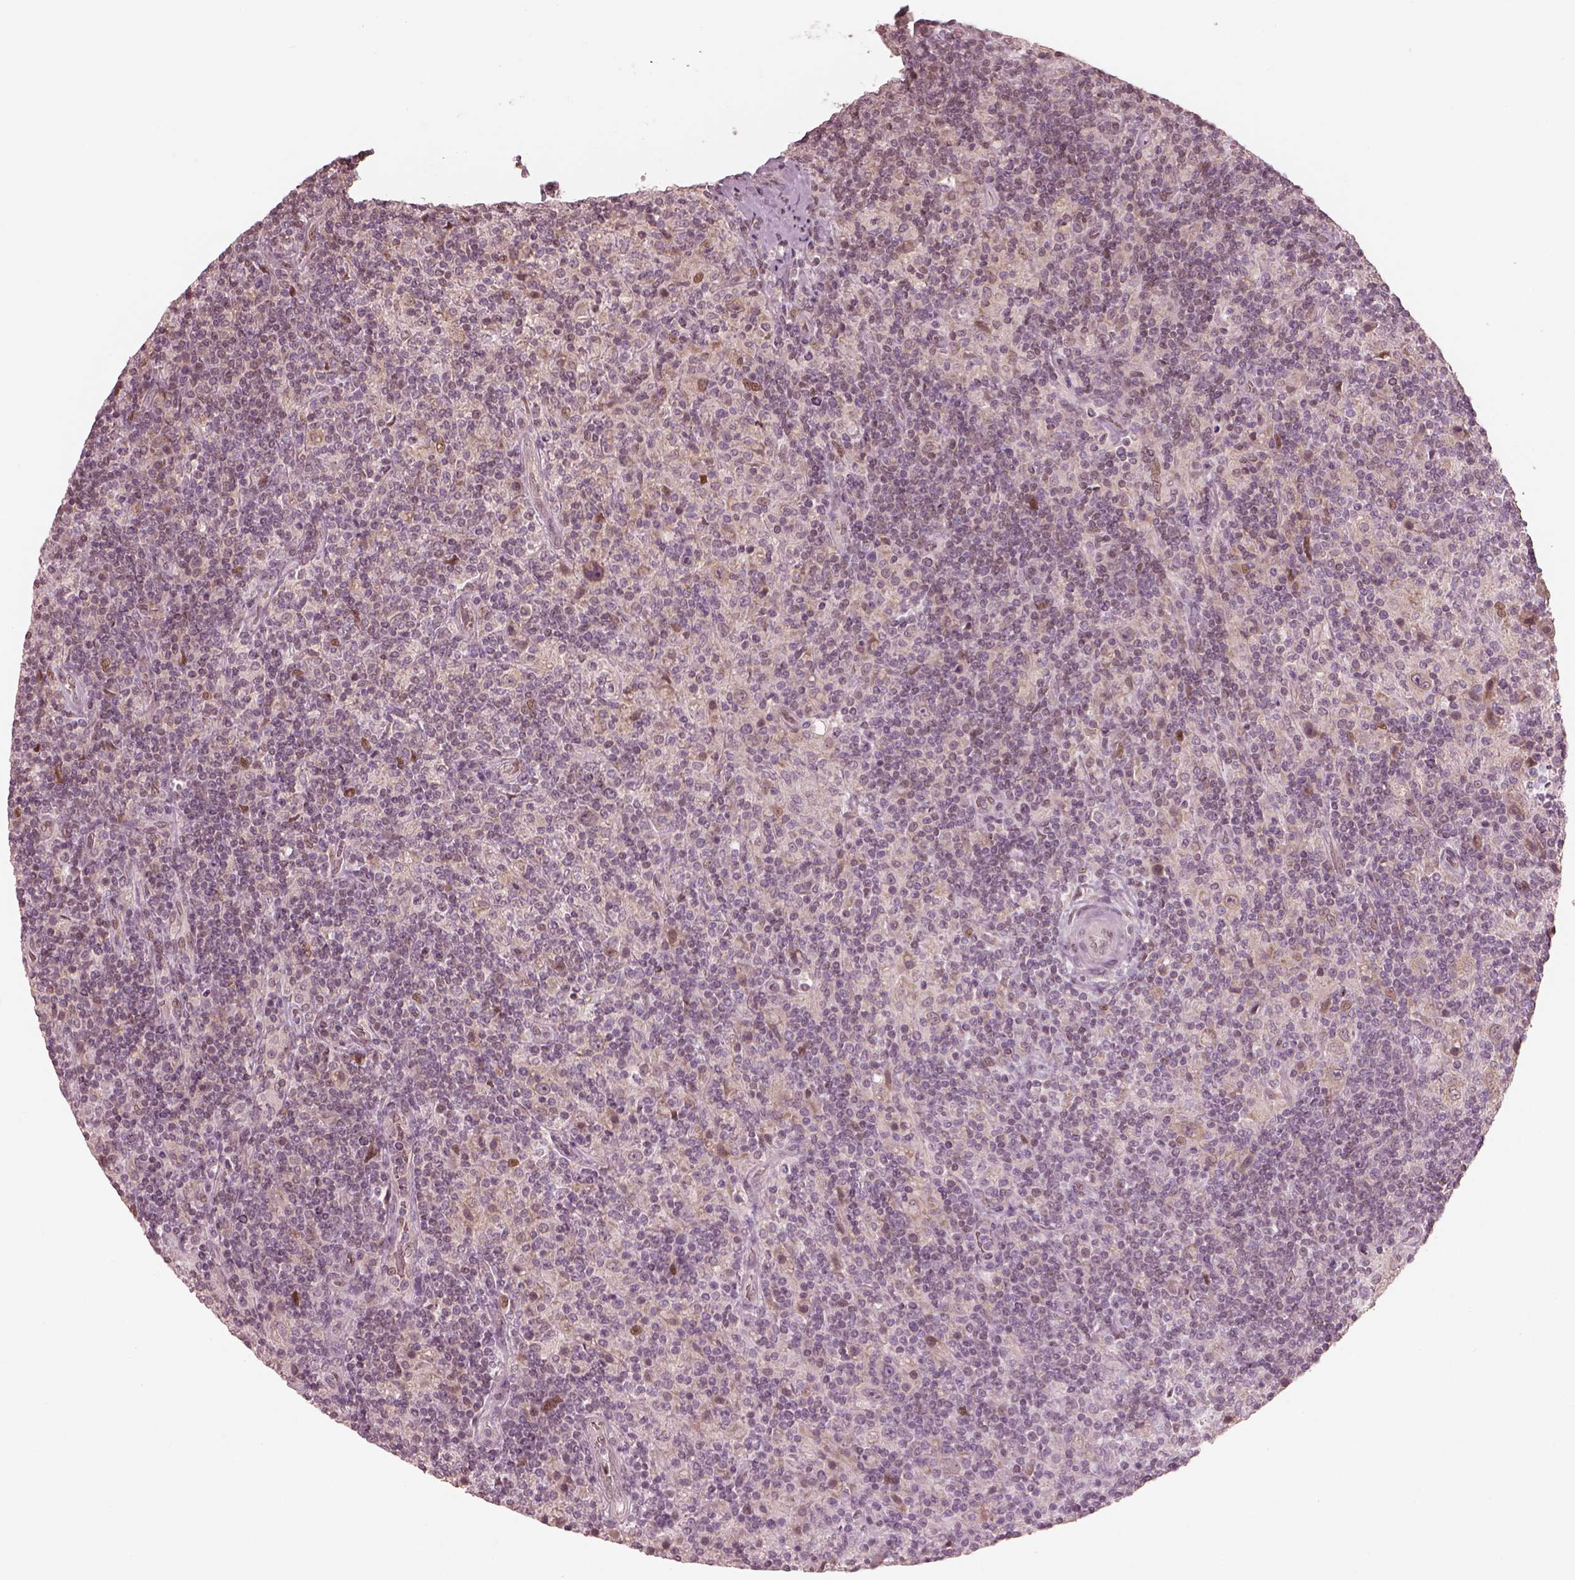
{"staining": {"intensity": "weak", "quantity": "<25%", "location": "cytoplasmic/membranous"}, "tissue": "lymphoma", "cell_type": "Tumor cells", "image_type": "cancer", "snomed": [{"axis": "morphology", "description": "Hodgkin's disease, NOS"}, {"axis": "topography", "description": "Lymph node"}], "caption": "This is a image of immunohistochemistry staining of Hodgkin's disease, which shows no positivity in tumor cells.", "gene": "IQCB1", "patient": {"sex": "male", "age": 70}}